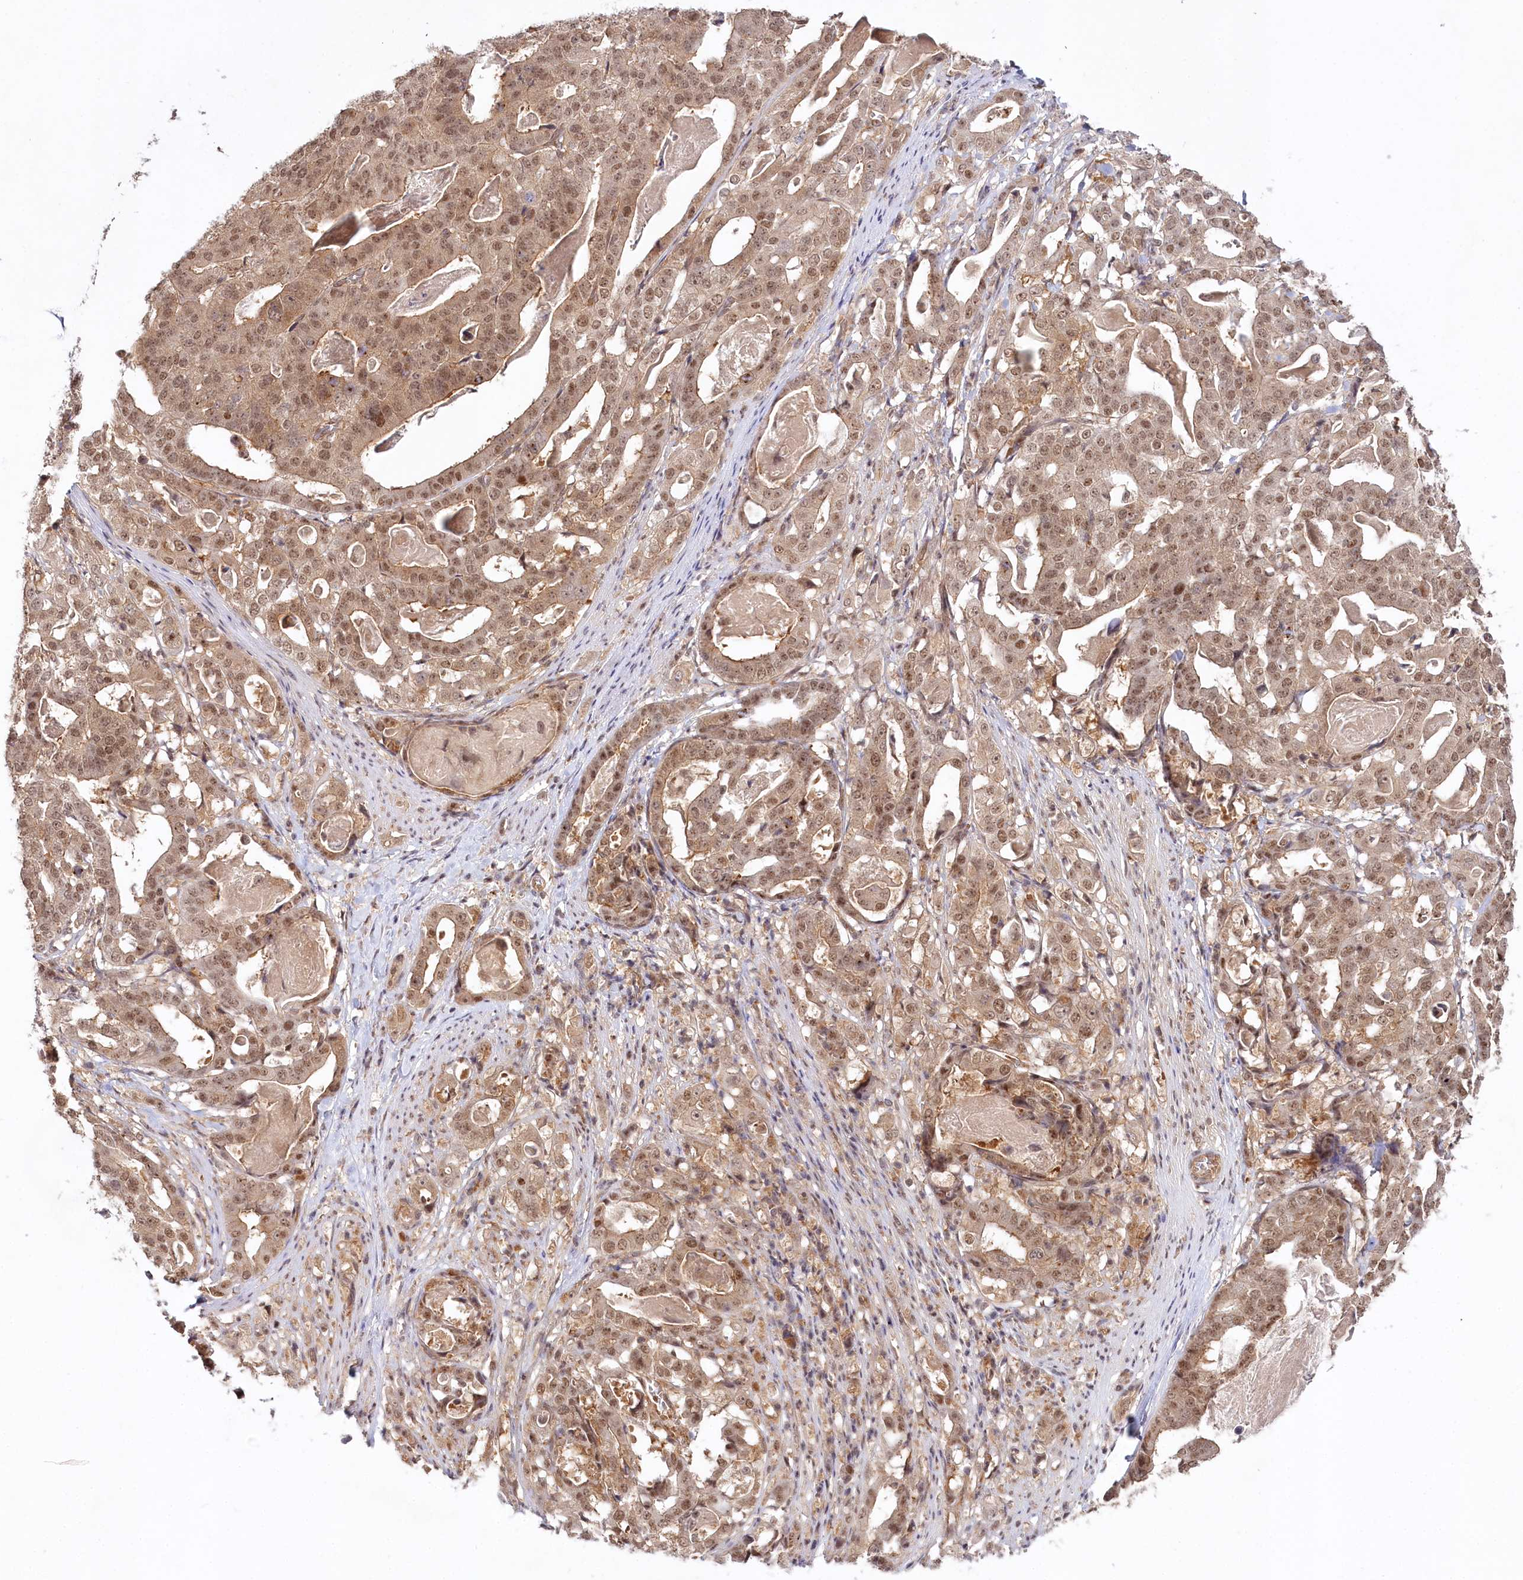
{"staining": {"intensity": "moderate", "quantity": ">75%", "location": "cytoplasmic/membranous,nuclear"}, "tissue": "stomach cancer", "cell_type": "Tumor cells", "image_type": "cancer", "snomed": [{"axis": "morphology", "description": "Adenocarcinoma, NOS"}, {"axis": "topography", "description": "Stomach"}], "caption": "The histopathology image shows a brown stain indicating the presence of a protein in the cytoplasmic/membranous and nuclear of tumor cells in stomach cancer (adenocarcinoma).", "gene": "CCDC65", "patient": {"sex": "male", "age": 48}}